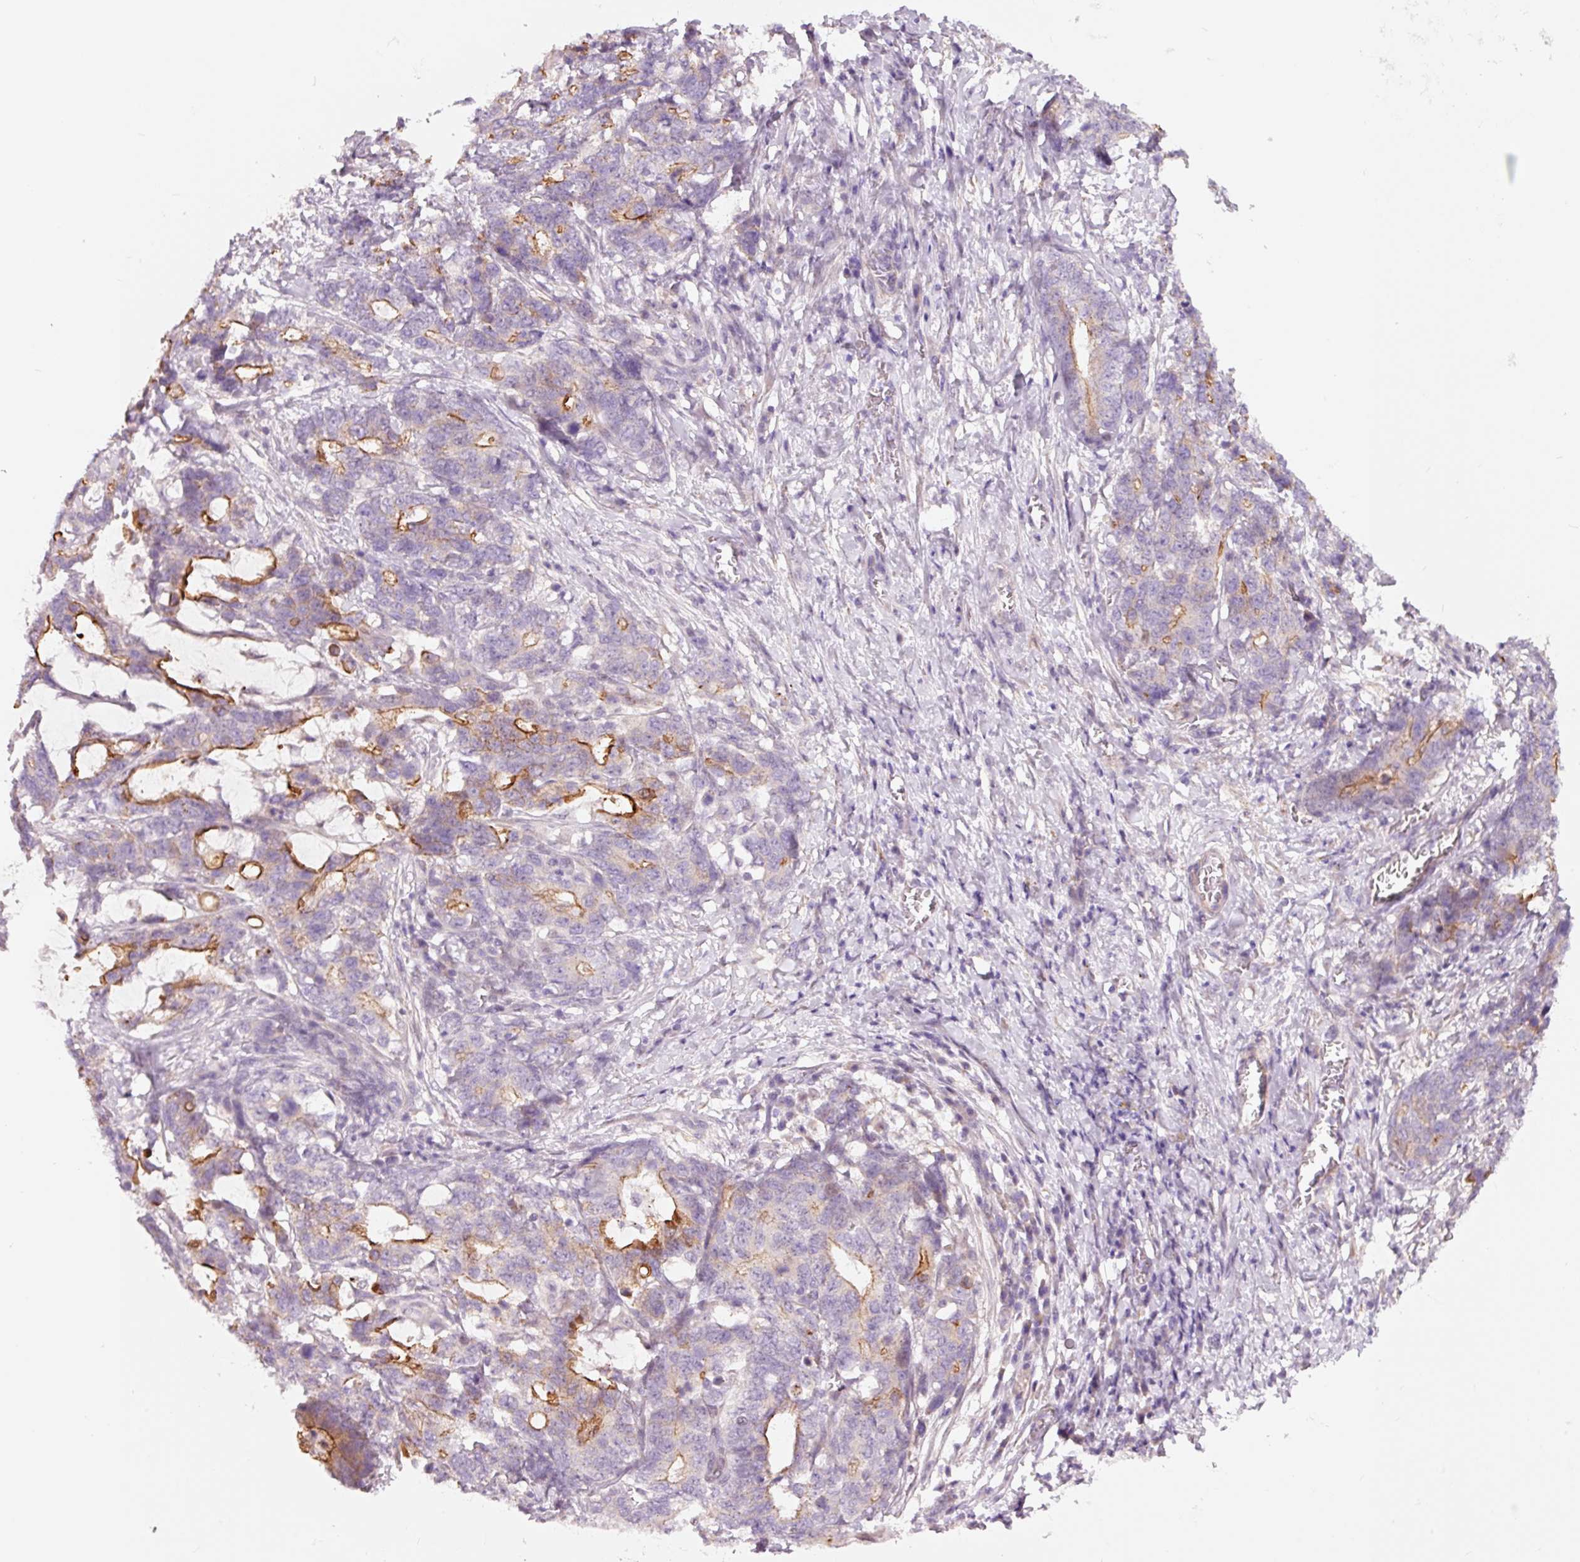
{"staining": {"intensity": "moderate", "quantity": "25%-75%", "location": "cytoplasmic/membranous"}, "tissue": "stomach cancer", "cell_type": "Tumor cells", "image_type": "cancer", "snomed": [{"axis": "morphology", "description": "Normal tissue, NOS"}, {"axis": "morphology", "description": "Adenocarcinoma, NOS"}, {"axis": "topography", "description": "Stomach"}], "caption": "A high-resolution micrograph shows immunohistochemistry staining of stomach cancer (adenocarcinoma), which reveals moderate cytoplasmic/membranous positivity in approximately 25%-75% of tumor cells. Ihc stains the protein of interest in brown and the nuclei are stained blue.", "gene": "DAPP1", "patient": {"sex": "female", "age": 64}}